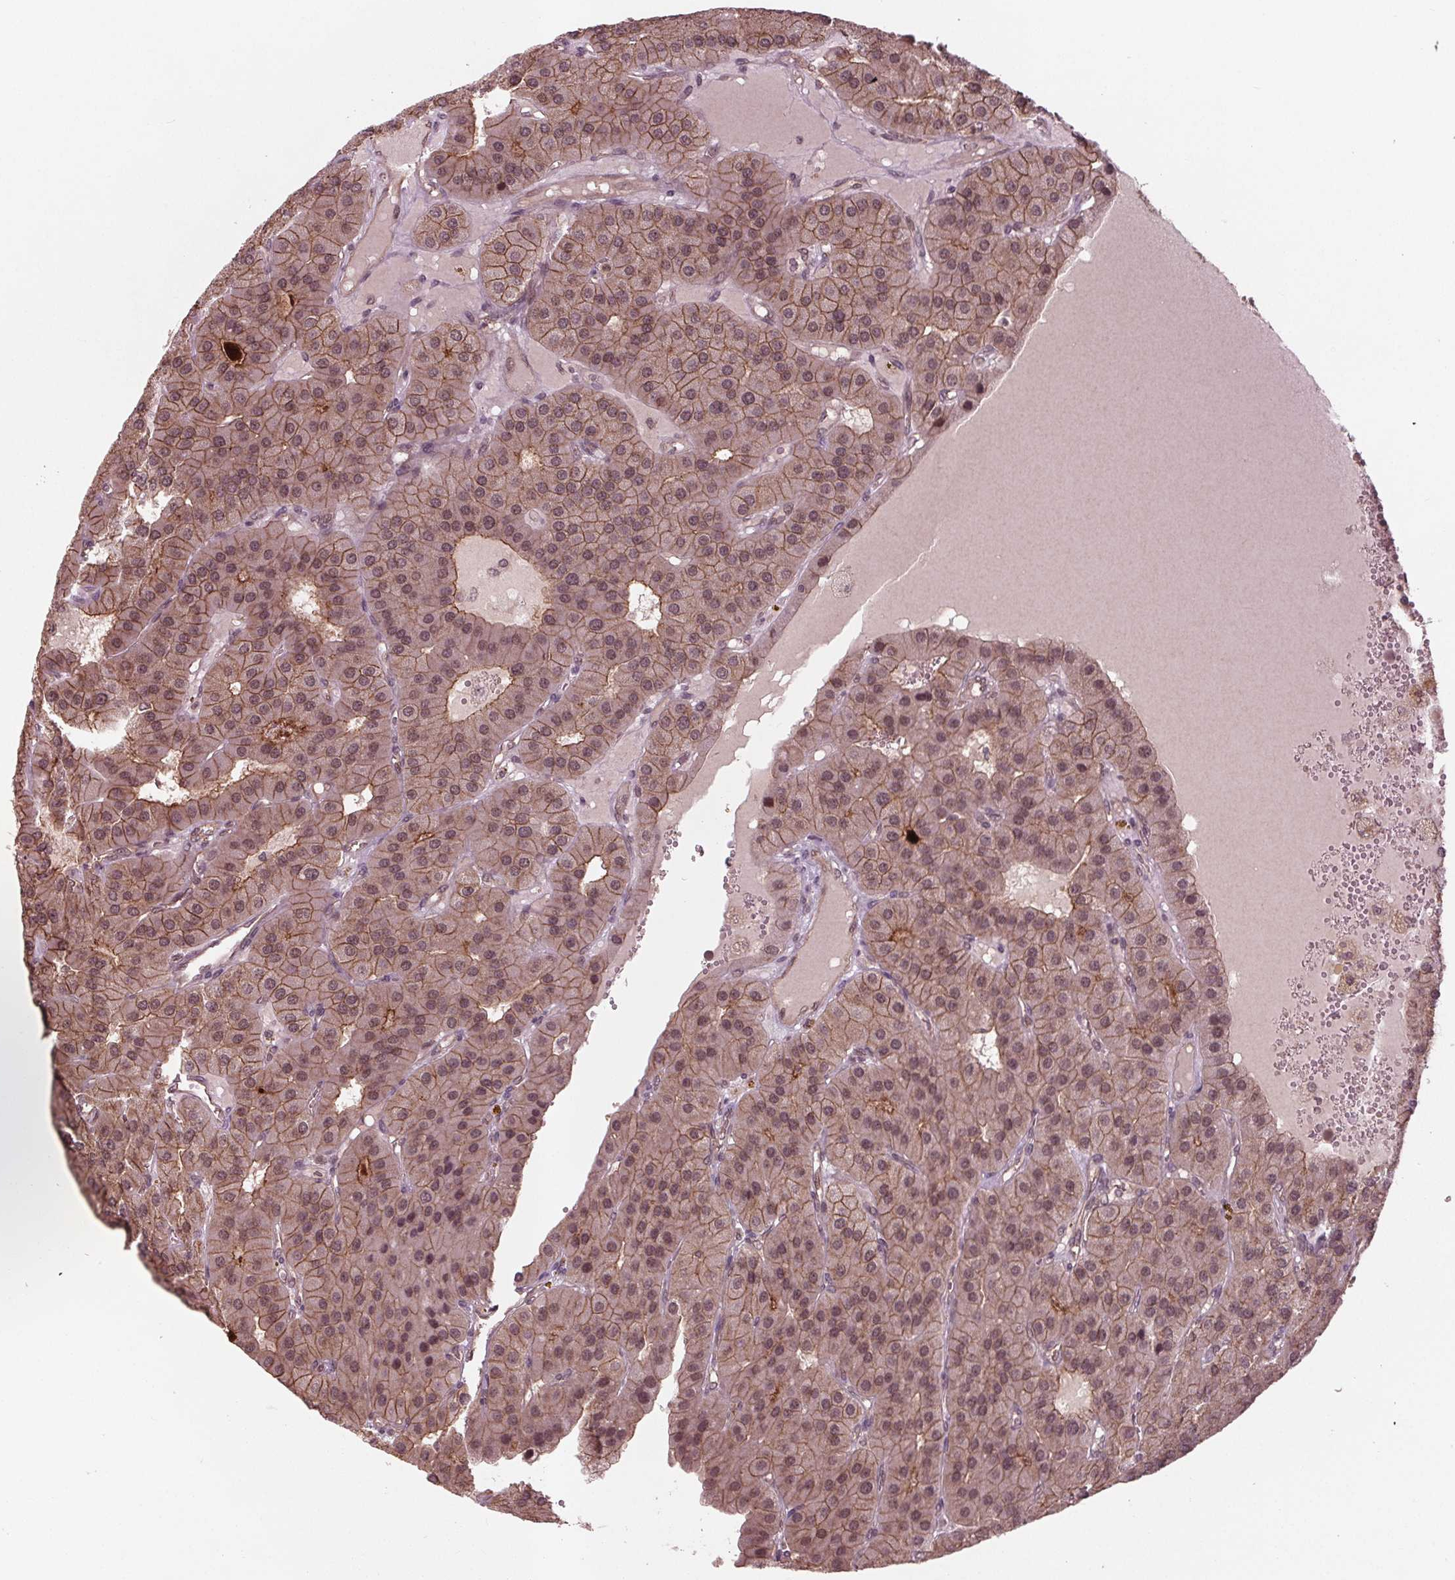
{"staining": {"intensity": "moderate", "quantity": ">75%", "location": "cytoplasmic/membranous"}, "tissue": "parathyroid gland", "cell_type": "Glandular cells", "image_type": "normal", "snomed": [{"axis": "morphology", "description": "Normal tissue, NOS"}, {"axis": "morphology", "description": "Adenoma, NOS"}, {"axis": "topography", "description": "Parathyroid gland"}], "caption": "Immunohistochemical staining of normal parathyroid gland exhibits >75% levels of moderate cytoplasmic/membranous protein staining in approximately >75% of glandular cells.", "gene": "BTBD1", "patient": {"sex": "female", "age": 86}}